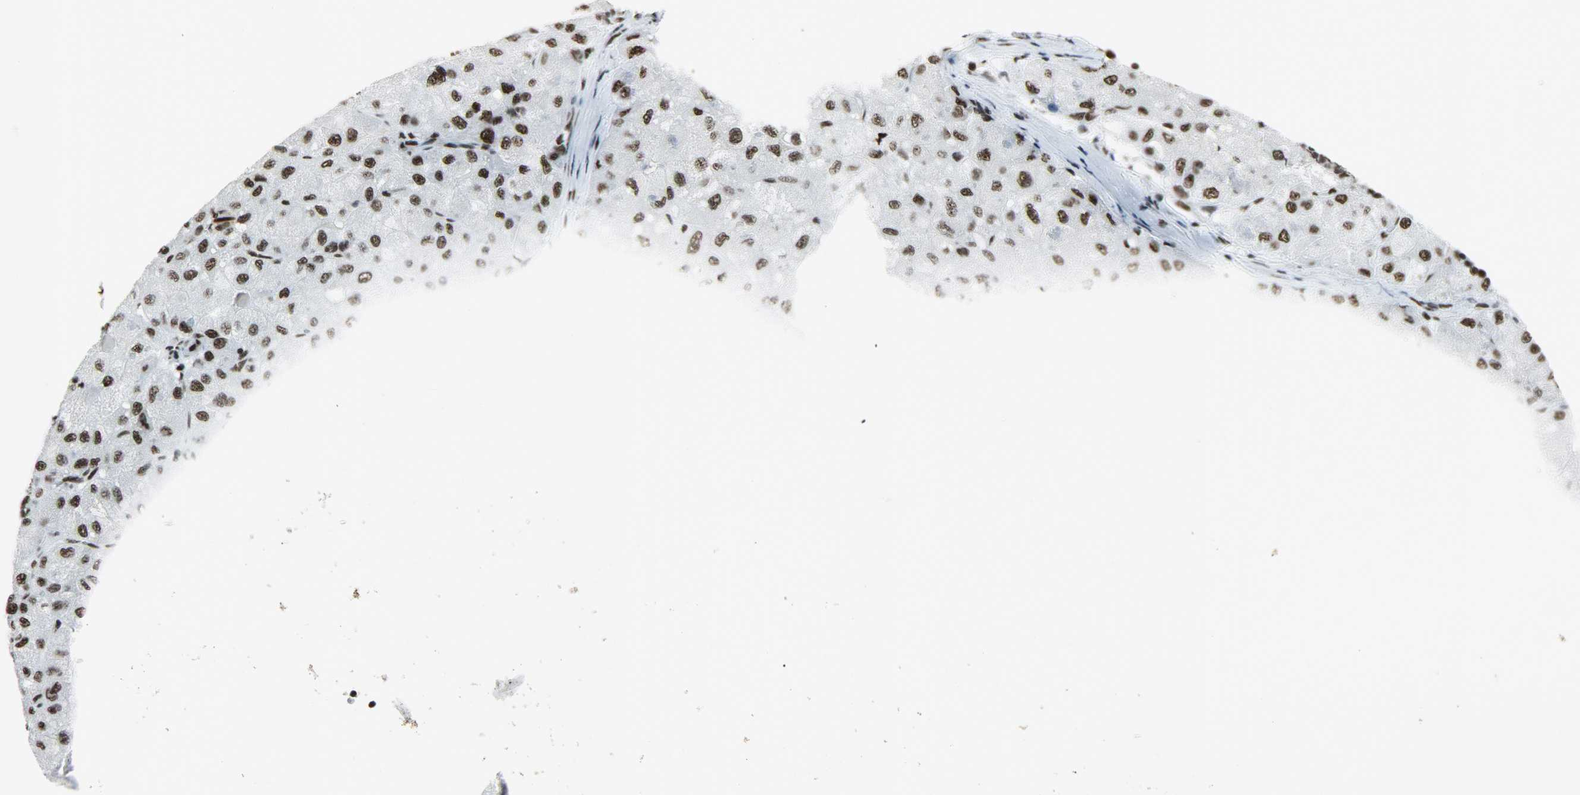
{"staining": {"intensity": "strong", "quantity": ">75%", "location": "nuclear"}, "tissue": "liver cancer", "cell_type": "Tumor cells", "image_type": "cancer", "snomed": [{"axis": "morphology", "description": "Carcinoma, Hepatocellular, NOS"}, {"axis": "topography", "description": "Liver"}], "caption": "Protein staining of hepatocellular carcinoma (liver) tissue shows strong nuclear staining in approximately >75% of tumor cells.", "gene": "SNRPA", "patient": {"sex": "male", "age": 80}}